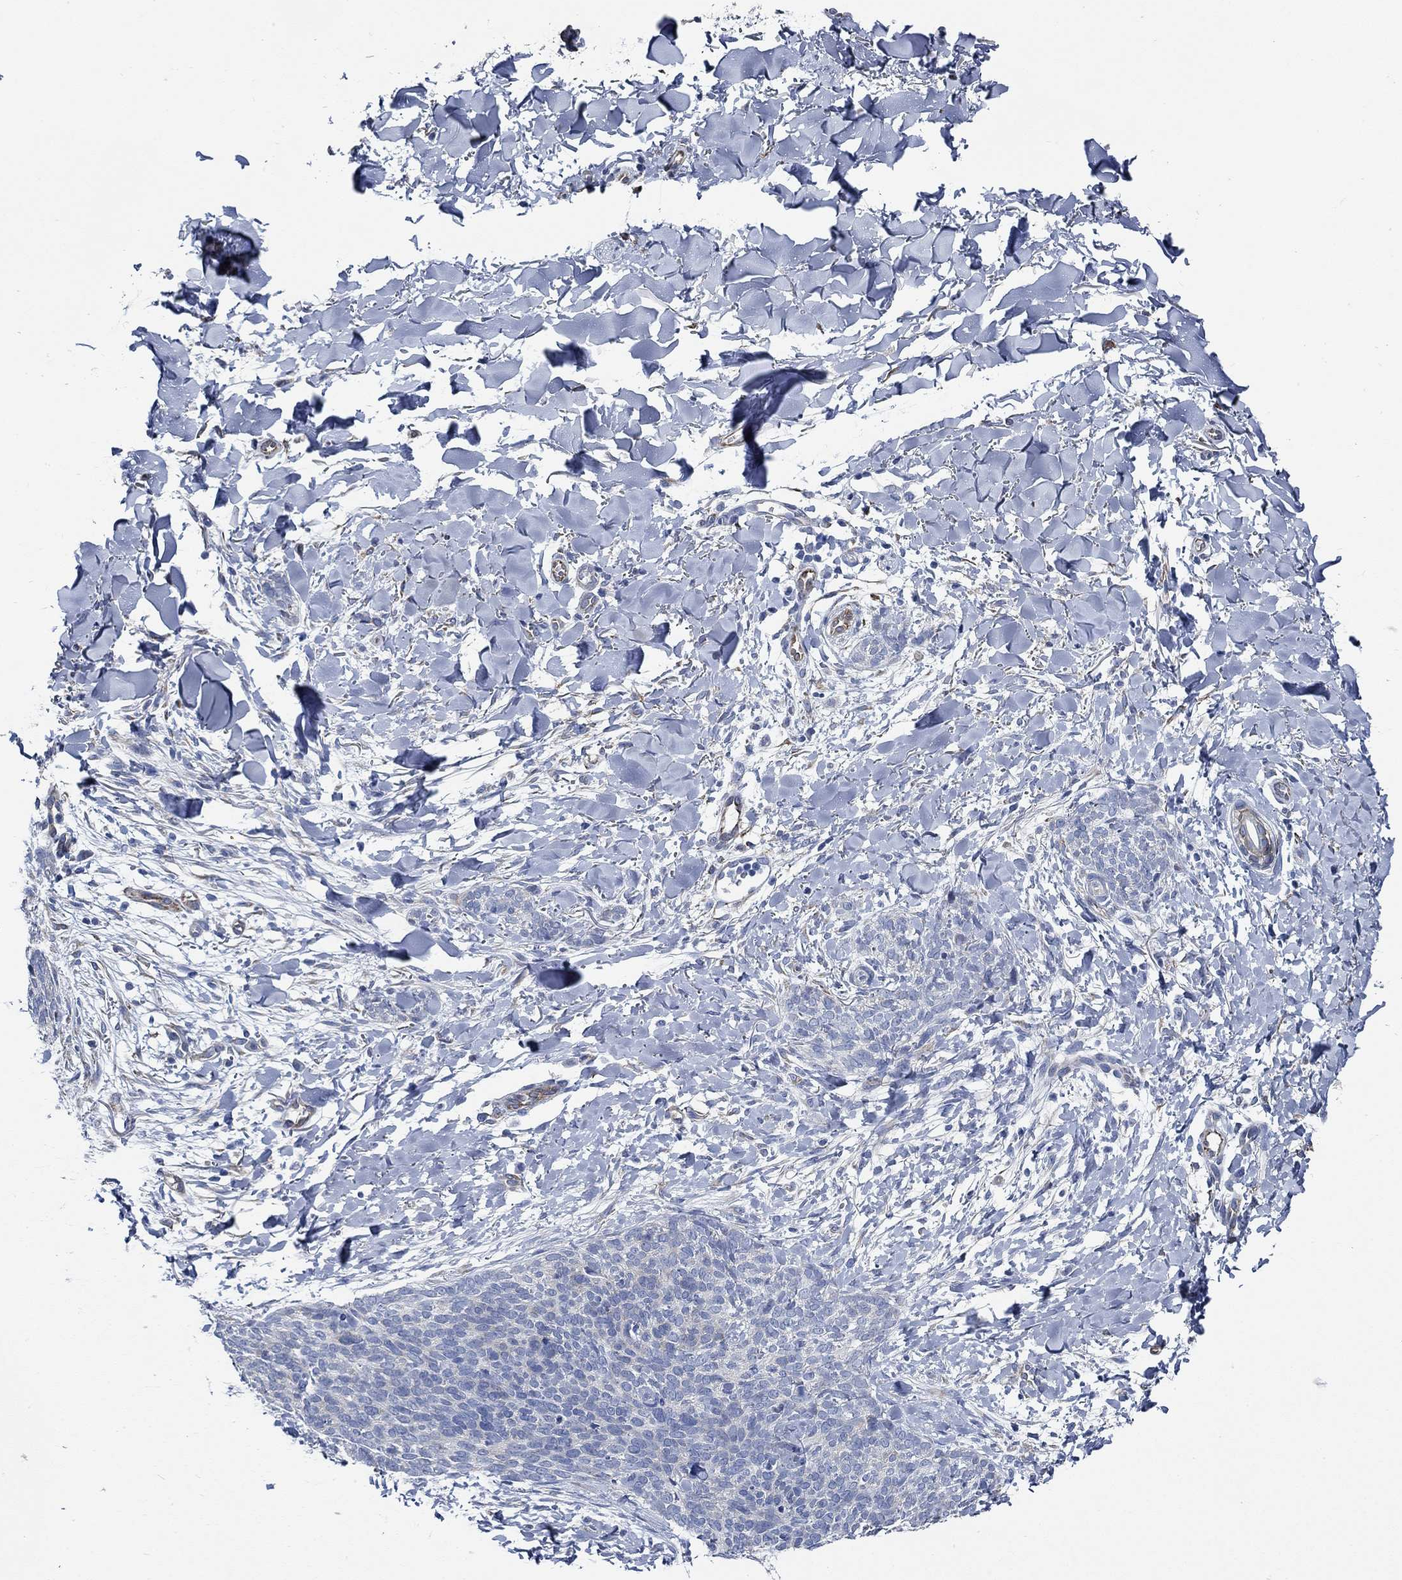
{"staining": {"intensity": "negative", "quantity": "none", "location": "none"}, "tissue": "skin cancer", "cell_type": "Tumor cells", "image_type": "cancer", "snomed": [{"axis": "morphology", "description": "Basal cell carcinoma"}, {"axis": "topography", "description": "Skin"}], "caption": "Immunohistochemistry (IHC) micrograph of neoplastic tissue: skin basal cell carcinoma stained with DAB displays no significant protein positivity in tumor cells.", "gene": "HECW2", "patient": {"sex": "male", "age": 64}}